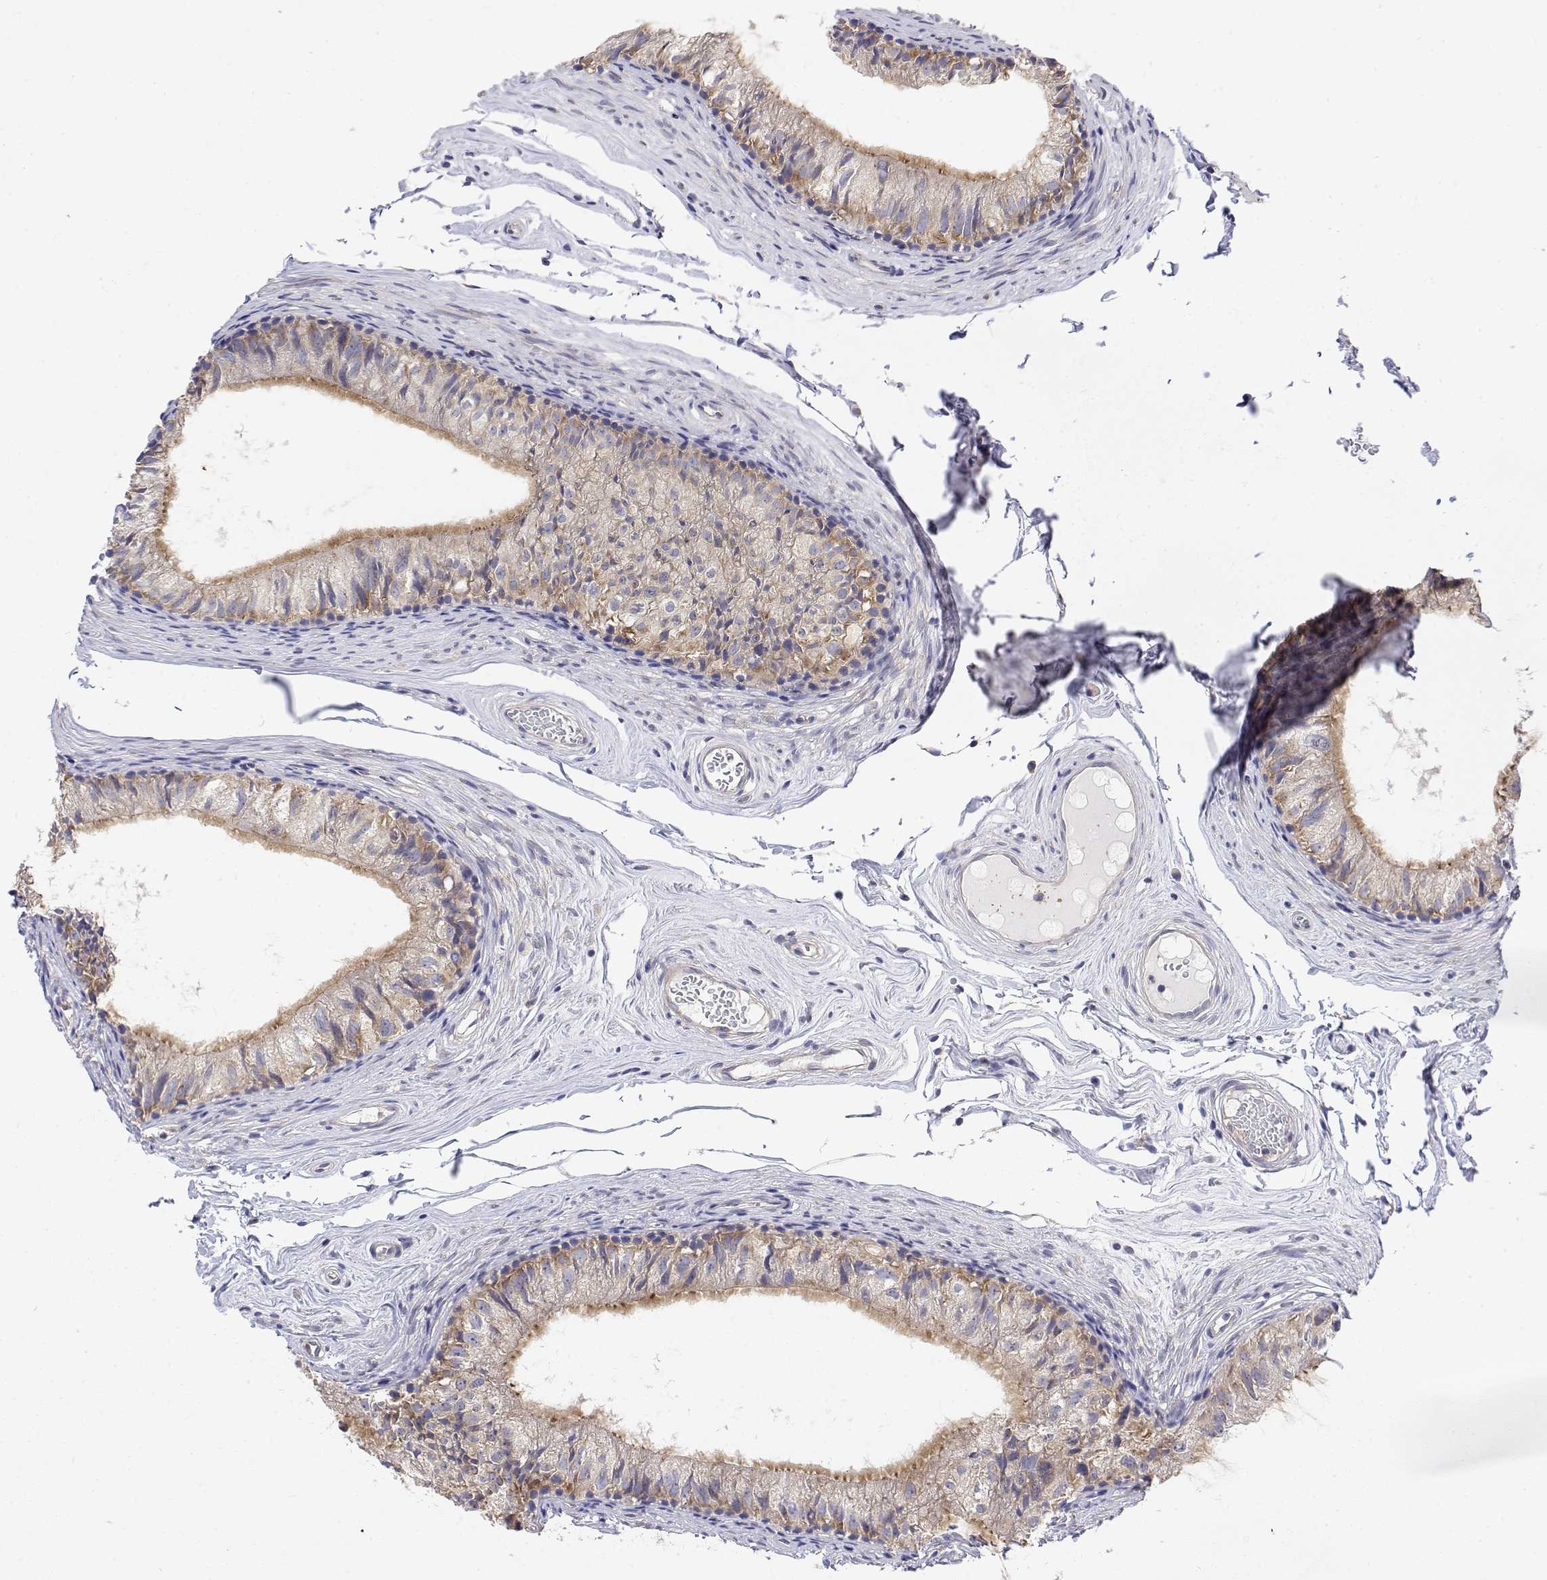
{"staining": {"intensity": "weak", "quantity": "25%-75%", "location": "cytoplasmic/membranous"}, "tissue": "epididymis", "cell_type": "Glandular cells", "image_type": "normal", "snomed": [{"axis": "morphology", "description": "Normal tissue, NOS"}, {"axis": "topography", "description": "Epididymis"}], "caption": "Glandular cells exhibit low levels of weak cytoplasmic/membranous expression in about 25%-75% of cells in unremarkable human epididymis. Ihc stains the protein of interest in brown and the nuclei are stained blue.", "gene": "EEF1G", "patient": {"sex": "male", "age": 45}}